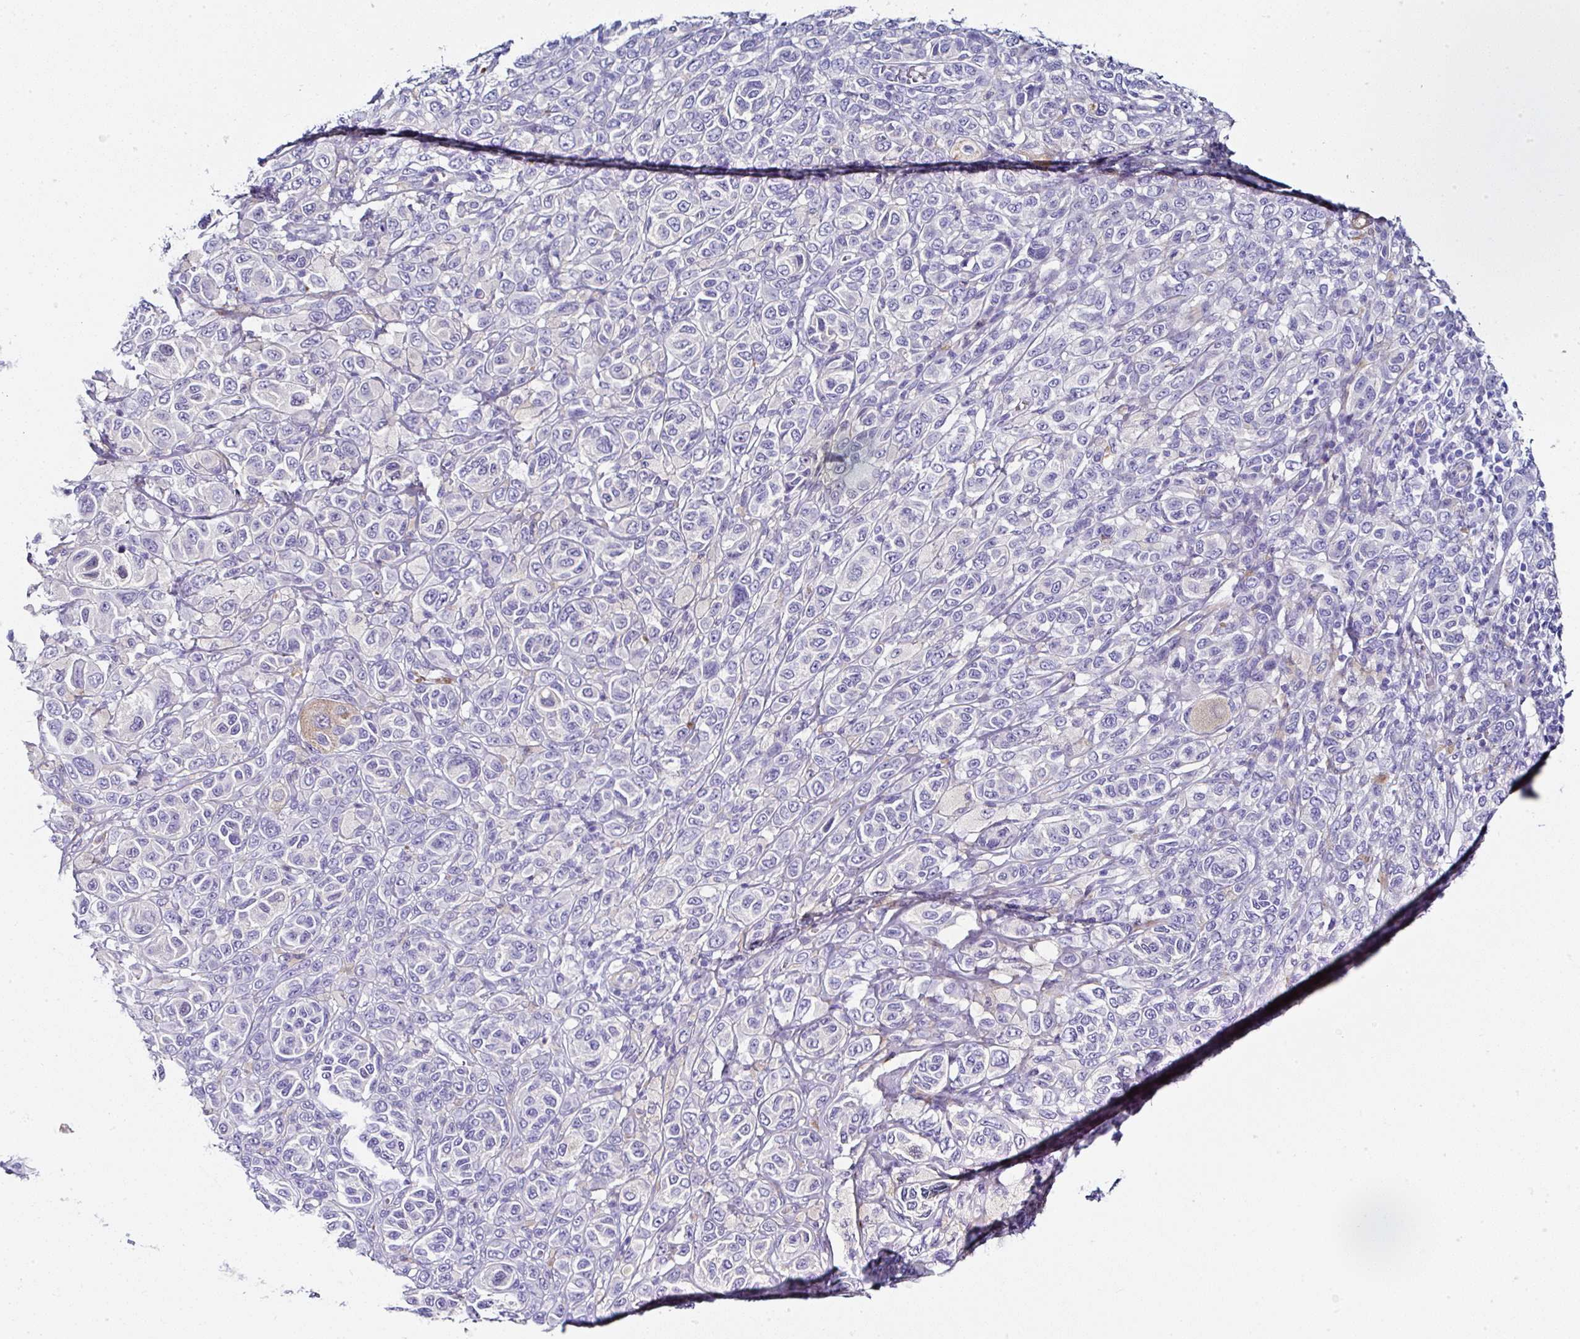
{"staining": {"intensity": "negative", "quantity": "none", "location": "none"}, "tissue": "melanoma", "cell_type": "Tumor cells", "image_type": "cancer", "snomed": [{"axis": "morphology", "description": "Malignant melanoma, NOS"}, {"axis": "topography", "description": "Skin"}], "caption": "This is an immunohistochemistry micrograph of malignant melanoma. There is no staining in tumor cells.", "gene": "PPFIA4", "patient": {"sex": "male", "age": 42}}